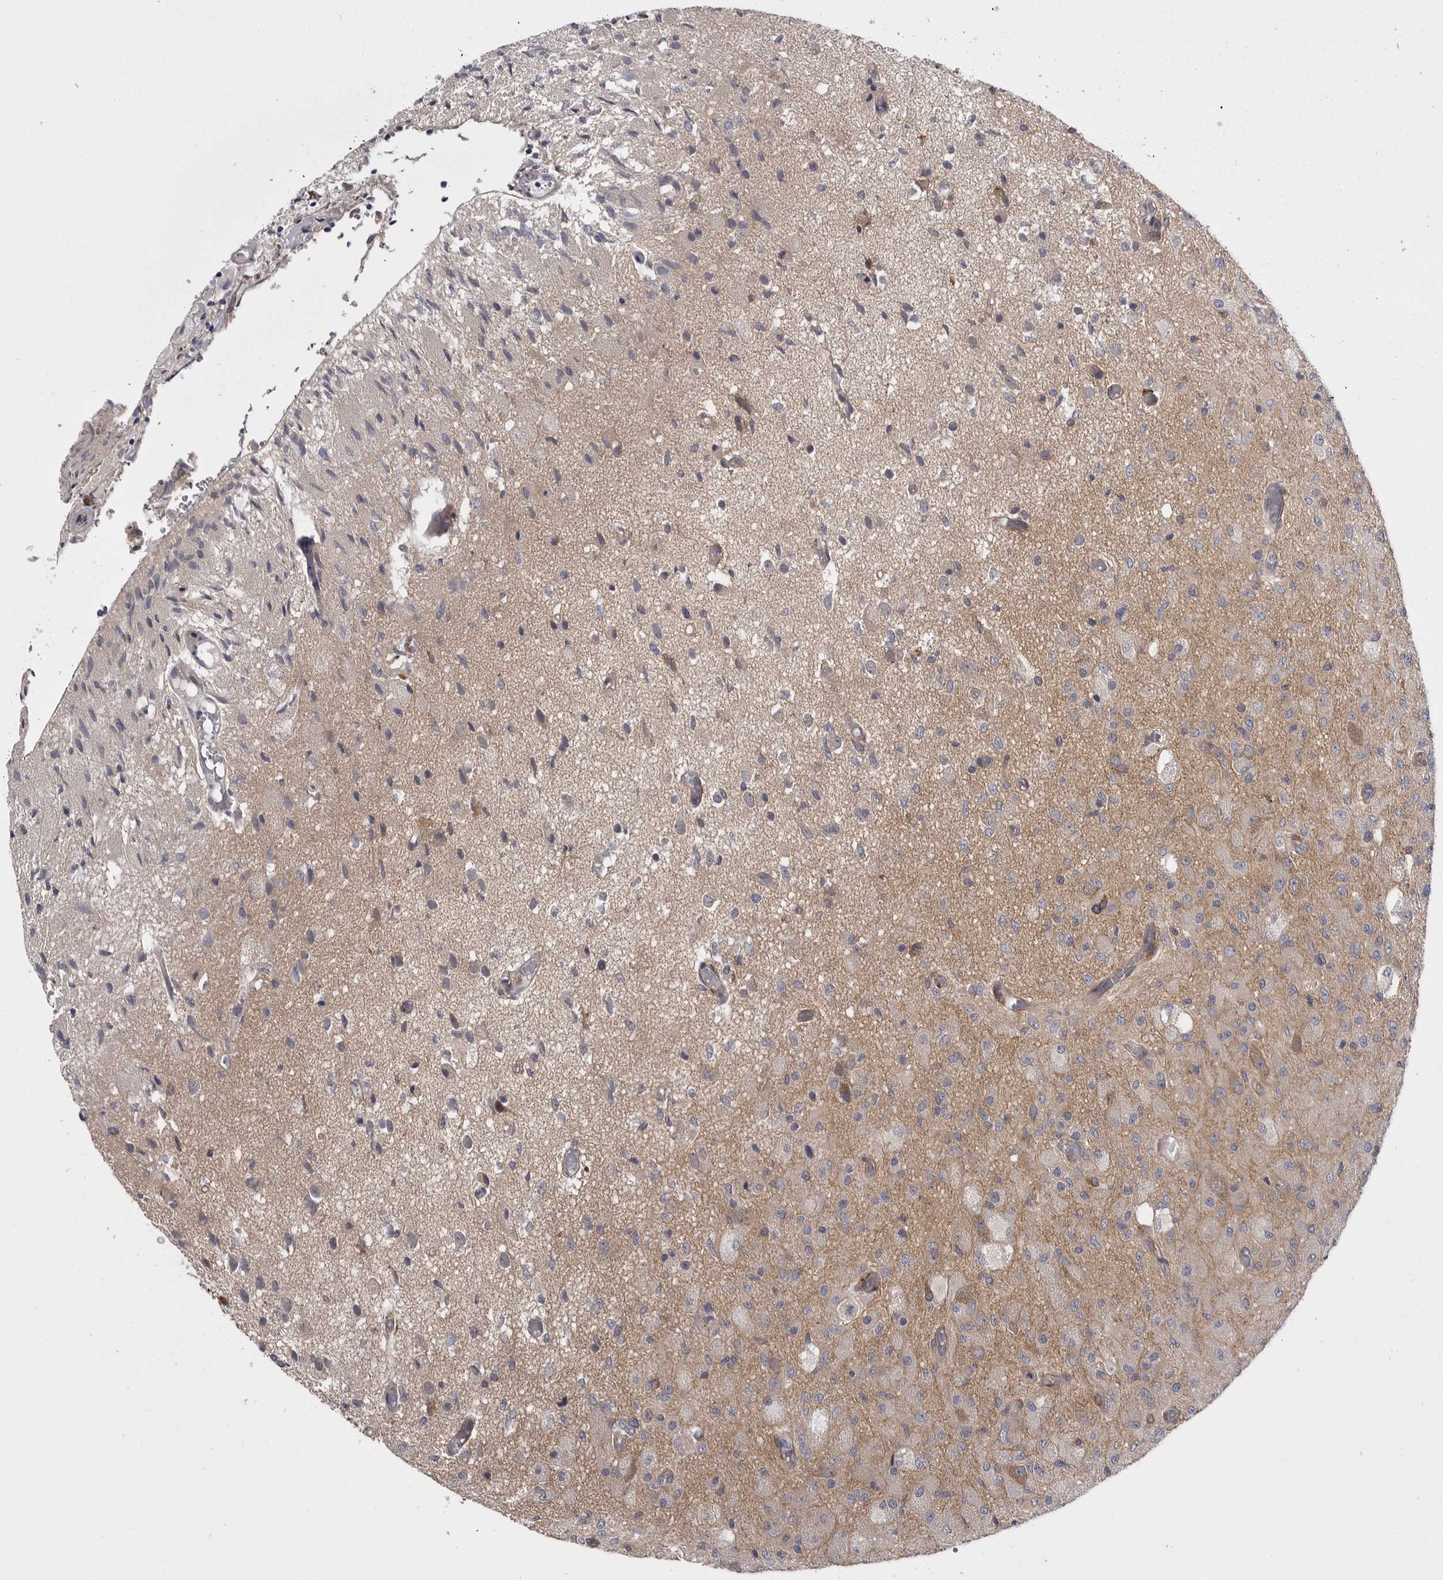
{"staining": {"intensity": "weak", "quantity": "<25%", "location": "cytoplasmic/membranous"}, "tissue": "glioma", "cell_type": "Tumor cells", "image_type": "cancer", "snomed": [{"axis": "morphology", "description": "Normal tissue, NOS"}, {"axis": "morphology", "description": "Glioma, malignant, High grade"}, {"axis": "topography", "description": "Cerebral cortex"}], "caption": "IHC image of neoplastic tissue: human malignant glioma (high-grade) stained with DAB shows no significant protein expression in tumor cells.", "gene": "OSBPL9", "patient": {"sex": "male", "age": 77}}